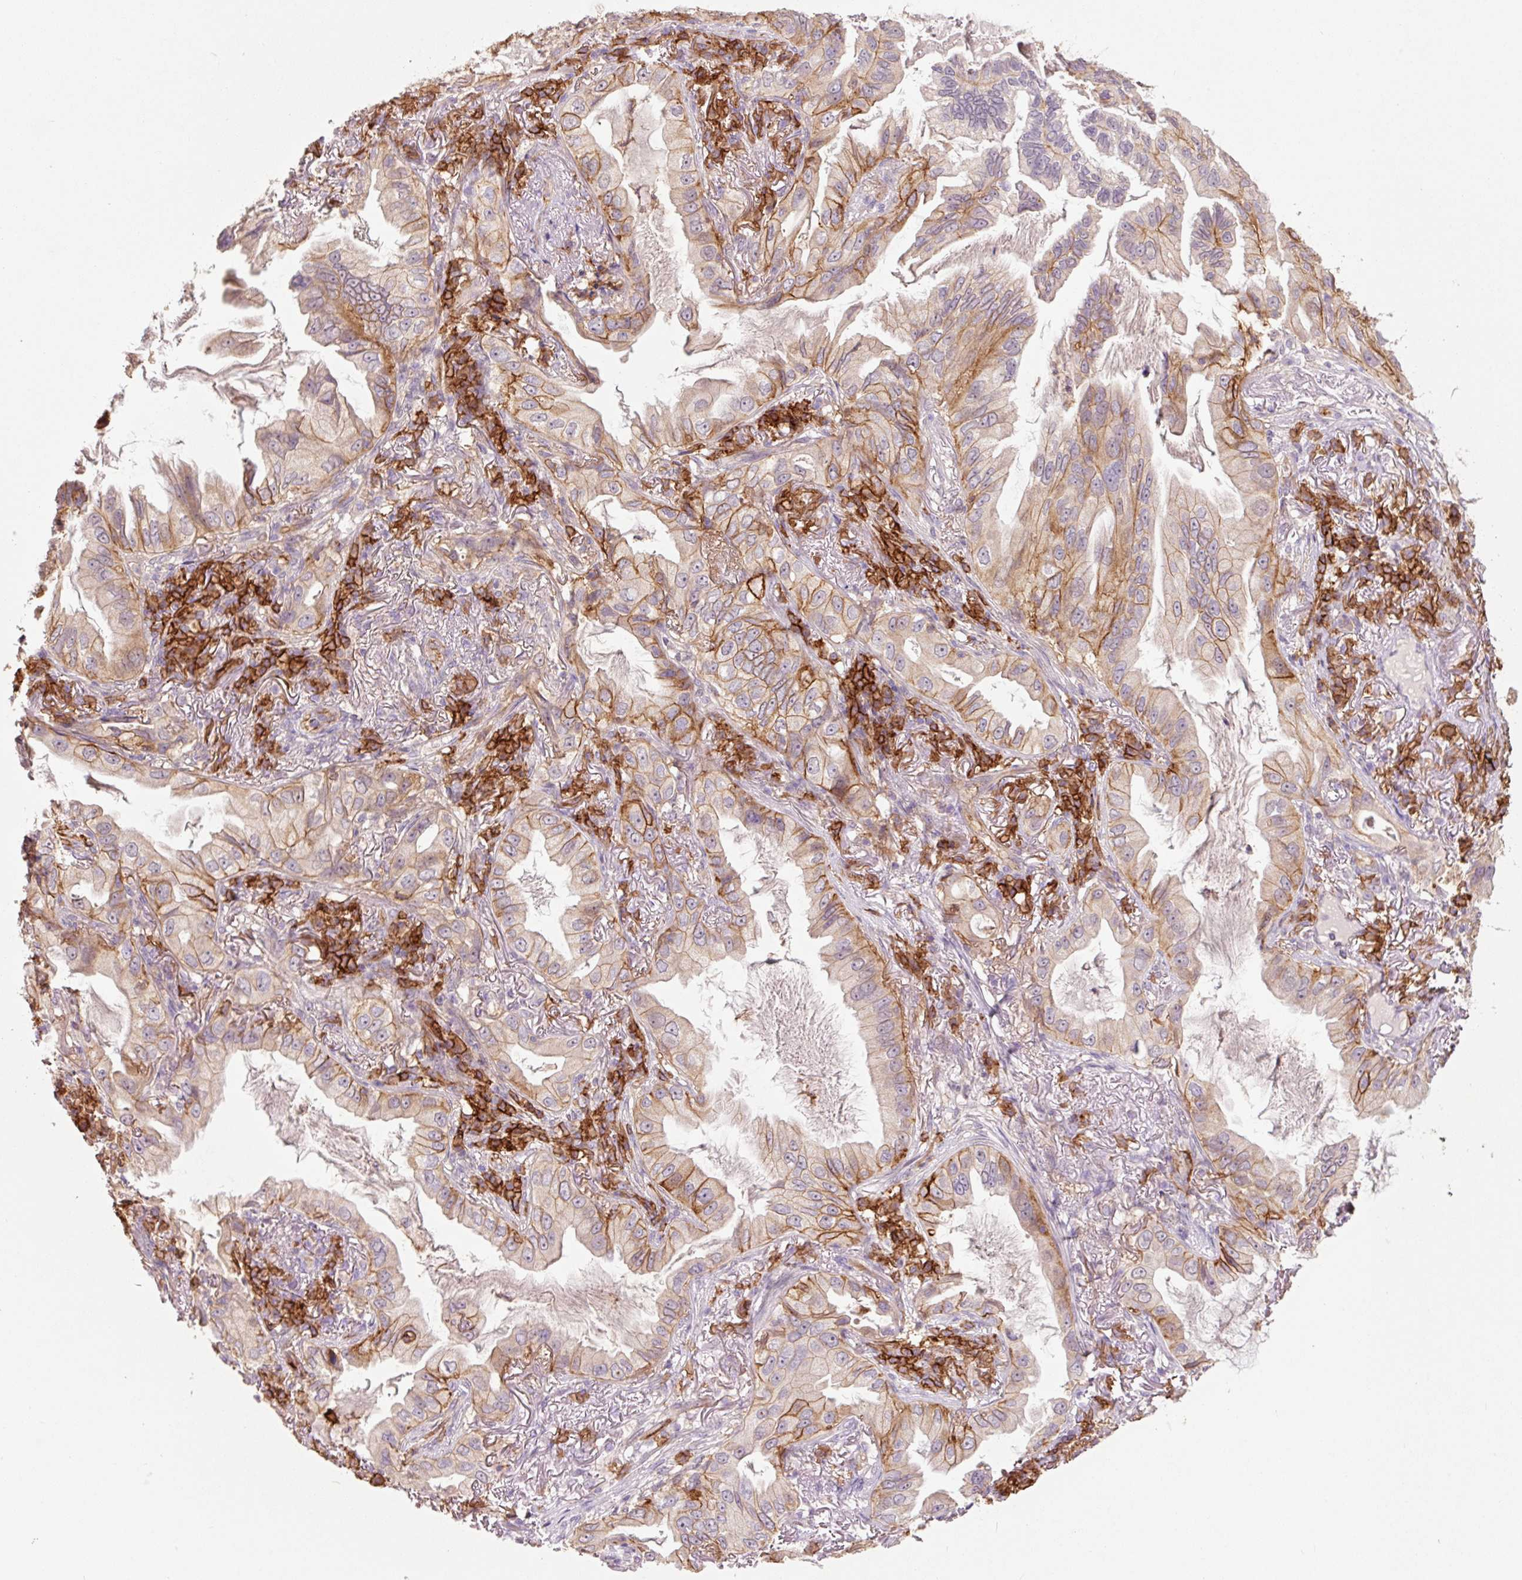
{"staining": {"intensity": "moderate", "quantity": ">75%", "location": "cytoplasmic/membranous"}, "tissue": "lung cancer", "cell_type": "Tumor cells", "image_type": "cancer", "snomed": [{"axis": "morphology", "description": "Adenocarcinoma, NOS"}, {"axis": "topography", "description": "Lung"}], "caption": "A micrograph of human lung adenocarcinoma stained for a protein reveals moderate cytoplasmic/membranous brown staining in tumor cells. (brown staining indicates protein expression, while blue staining denotes nuclei).", "gene": "SLC1A4", "patient": {"sex": "female", "age": 69}}